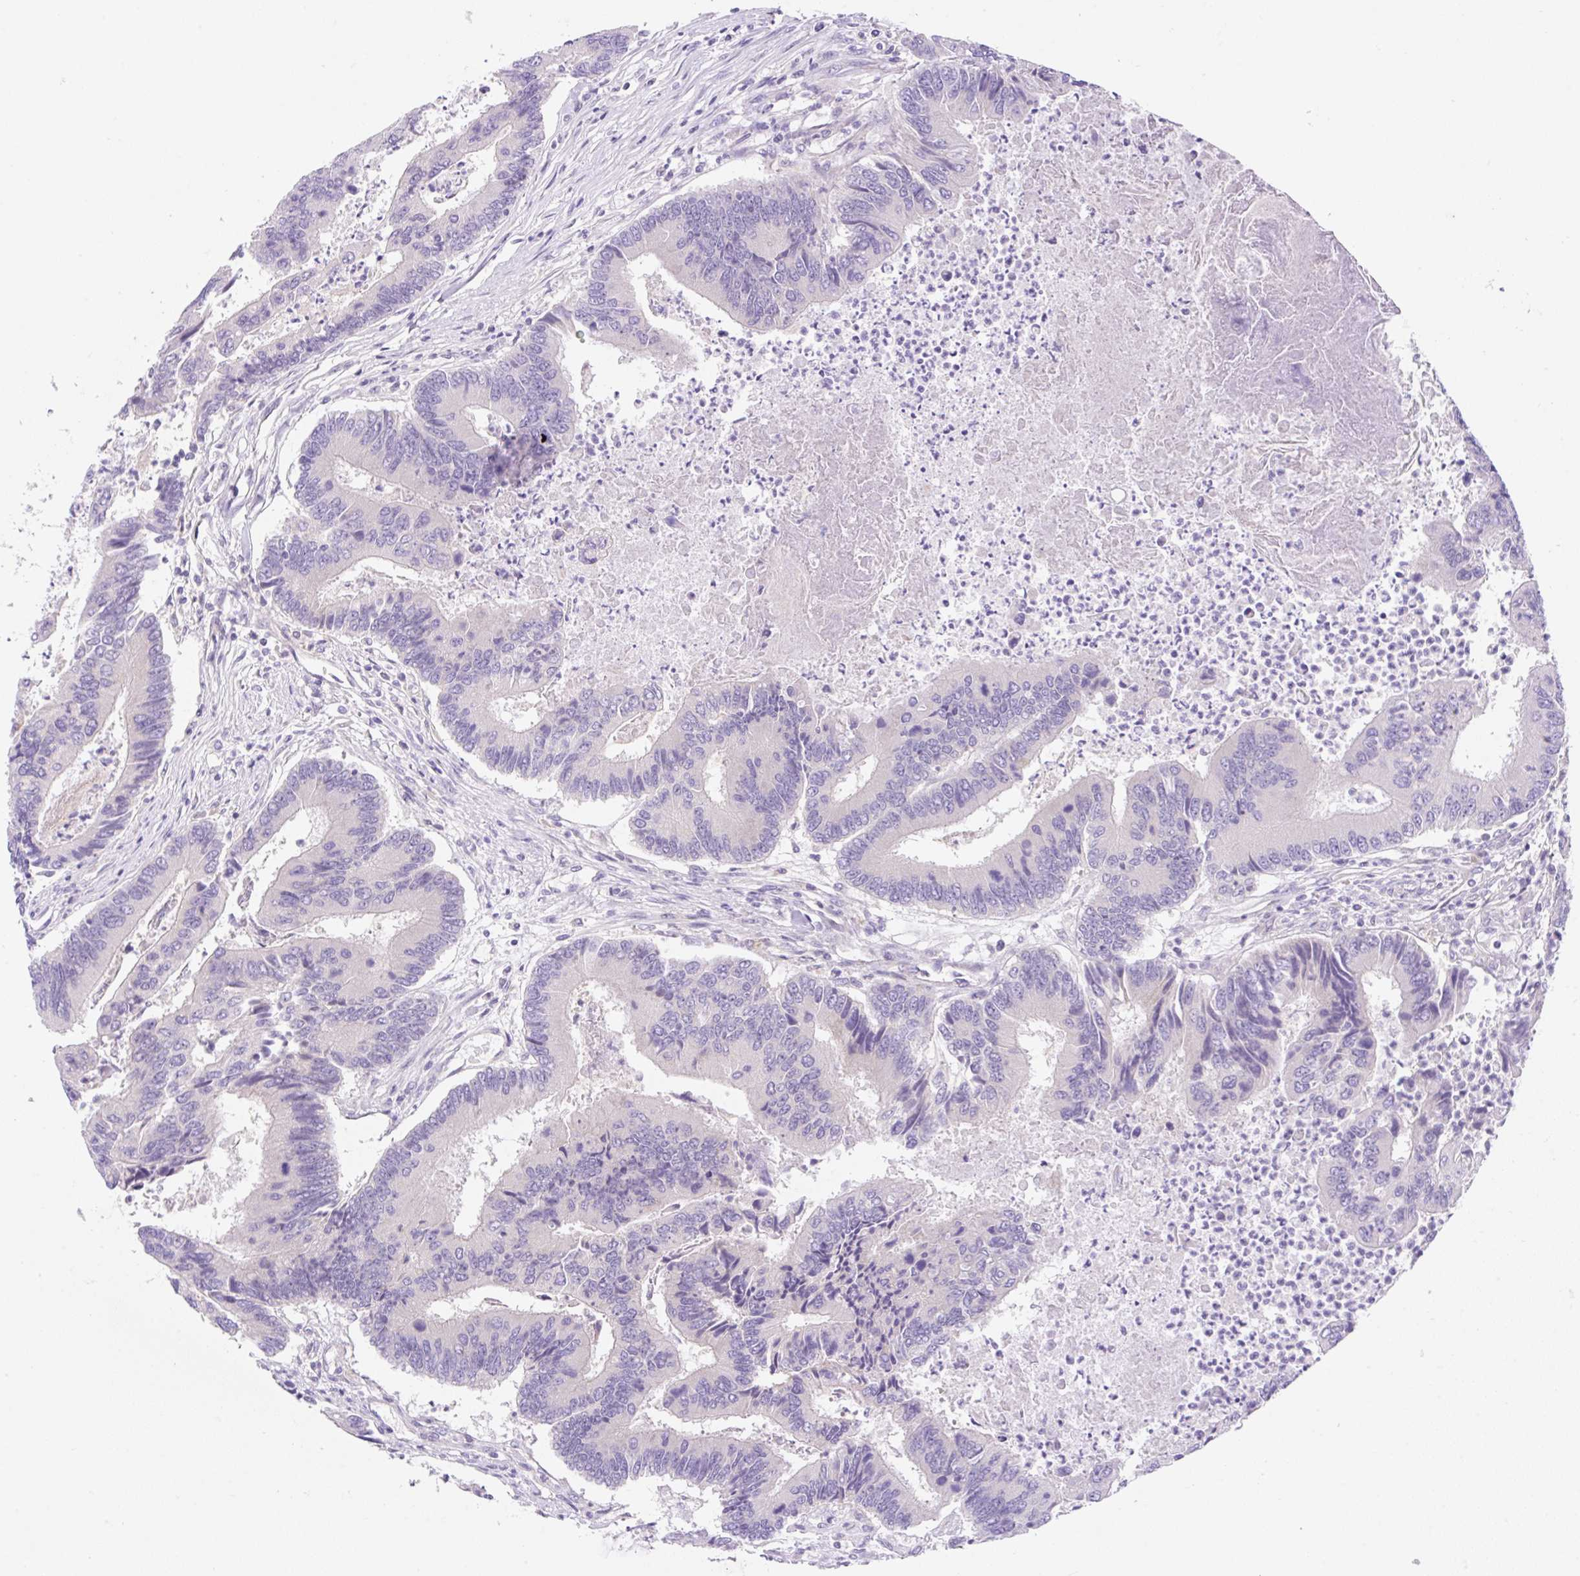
{"staining": {"intensity": "negative", "quantity": "none", "location": "none"}, "tissue": "colorectal cancer", "cell_type": "Tumor cells", "image_type": "cancer", "snomed": [{"axis": "morphology", "description": "Adenocarcinoma, NOS"}, {"axis": "topography", "description": "Colon"}], "caption": "There is no significant positivity in tumor cells of adenocarcinoma (colorectal). Brightfield microscopy of IHC stained with DAB (3,3'-diaminobenzidine) (brown) and hematoxylin (blue), captured at high magnification.", "gene": "CAMK2B", "patient": {"sex": "female", "age": 67}}